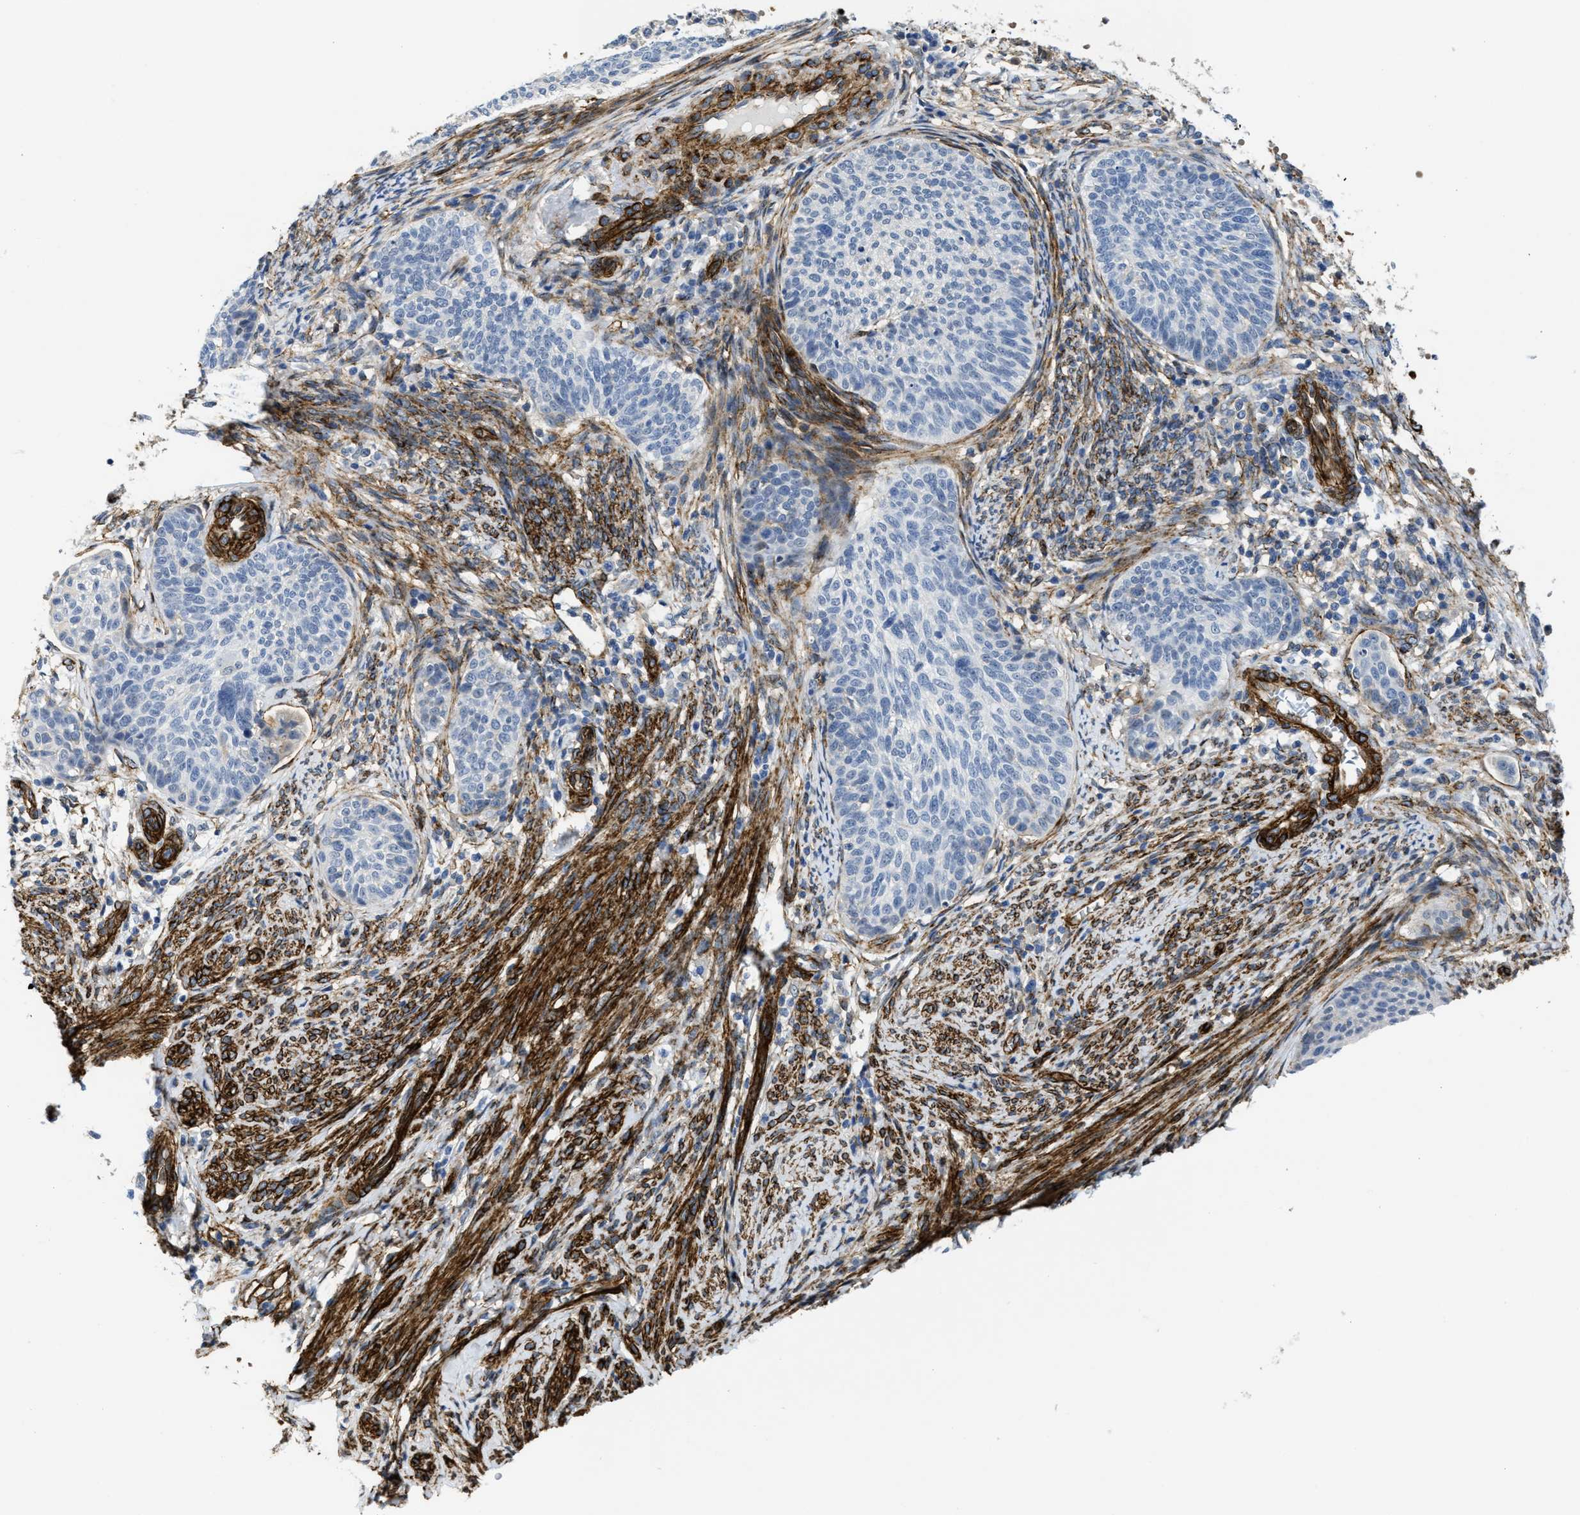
{"staining": {"intensity": "negative", "quantity": "none", "location": "none"}, "tissue": "cervical cancer", "cell_type": "Tumor cells", "image_type": "cancer", "snomed": [{"axis": "morphology", "description": "Squamous cell carcinoma, NOS"}, {"axis": "topography", "description": "Cervix"}], "caption": "Cervical cancer (squamous cell carcinoma) was stained to show a protein in brown. There is no significant positivity in tumor cells.", "gene": "NAB1", "patient": {"sex": "female", "age": 70}}